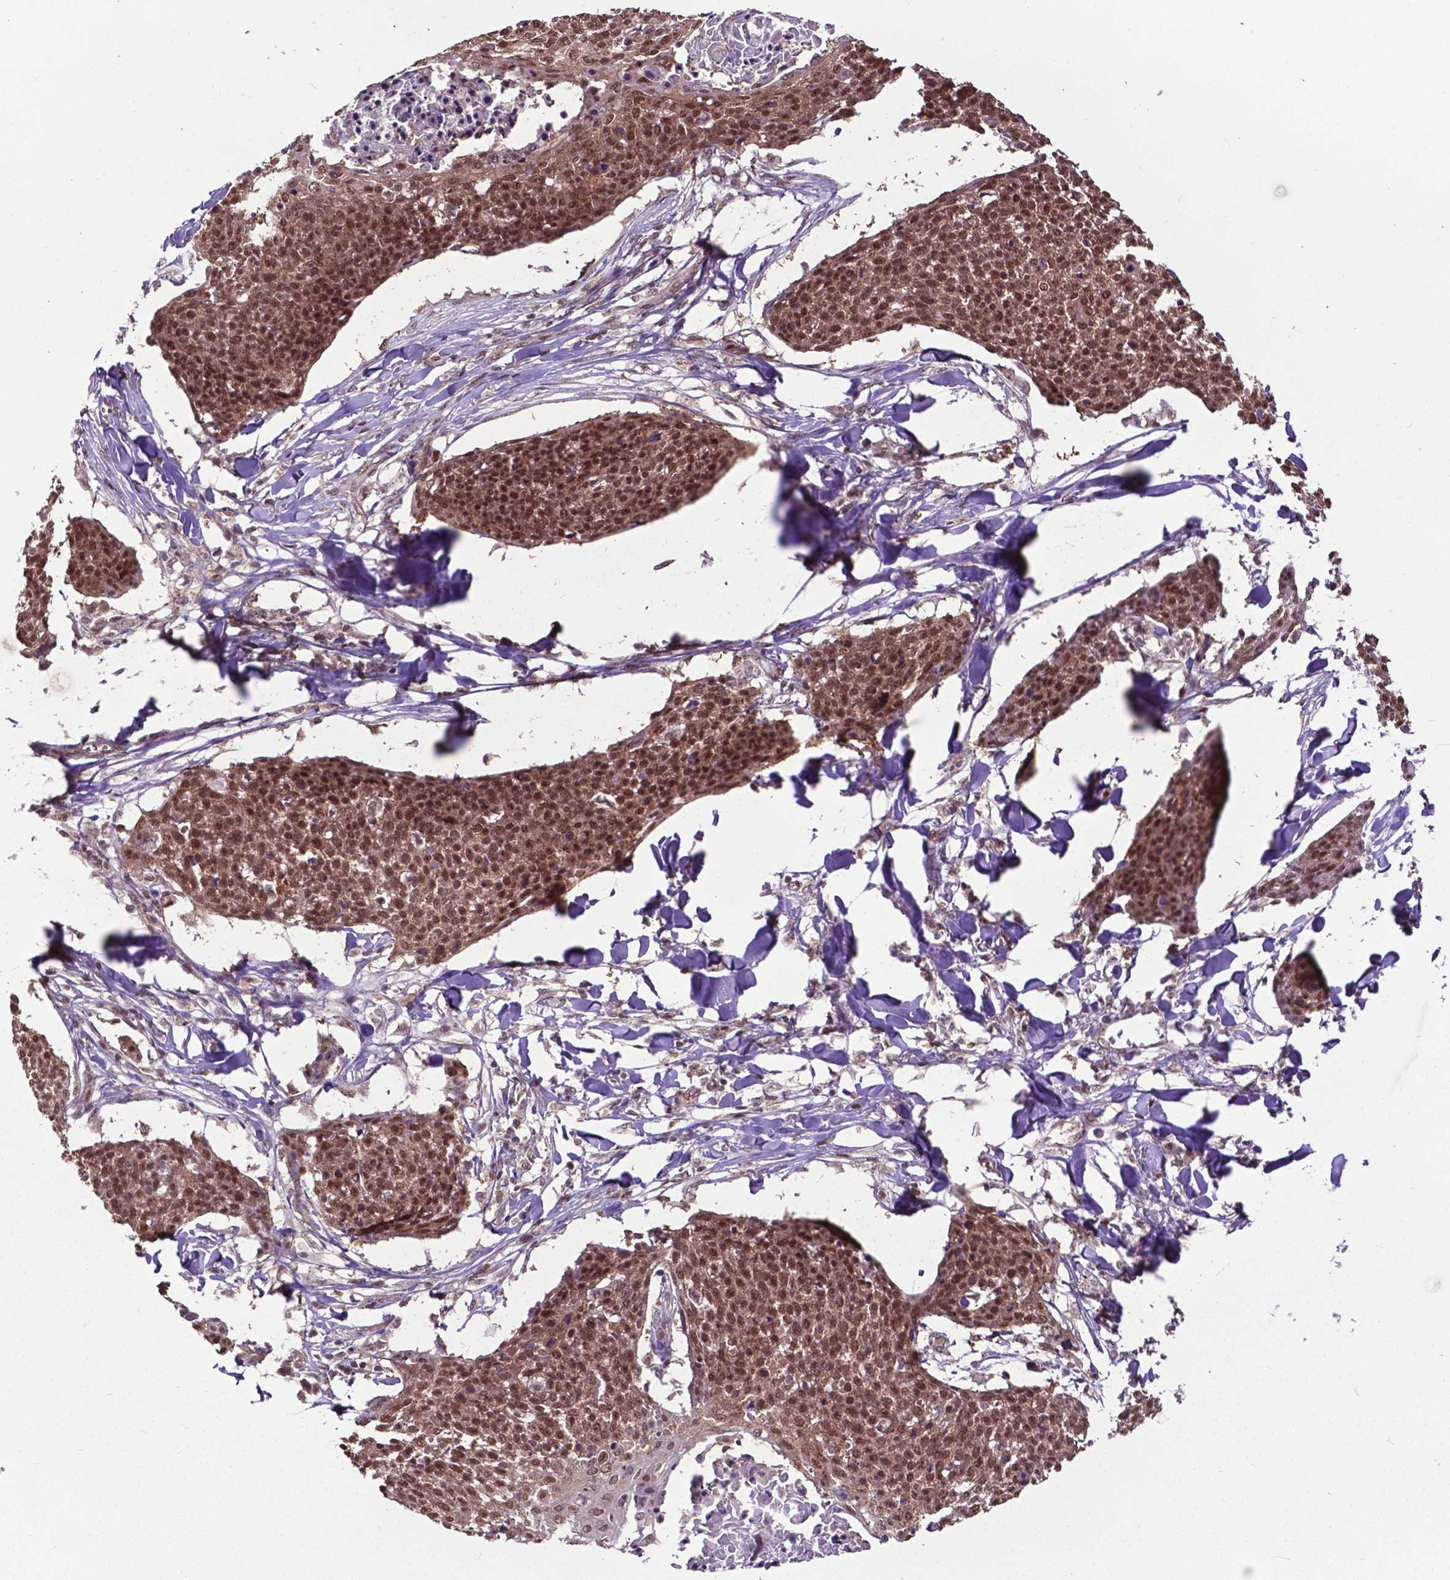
{"staining": {"intensity": "moderate", "quantity": ">75%", "location": "nuclear"}, "tissue": "skin cancer", "cell_type": "Tumor cells", "image_type": "cancer", "snomed": [{"axis": "morphology", "description": "Squamous cell carcinoma, NOS"}, {"axis": "topography", "description": "Skin"}, {"axis": "topography", "description": "Vulva"}], "caption": "Skin squamous cell carcinoma stained with a protein marker reveals moderate staining in tumor cells.", "gene": "FAF1", "patient": {"sex": "female", "age": 75}}